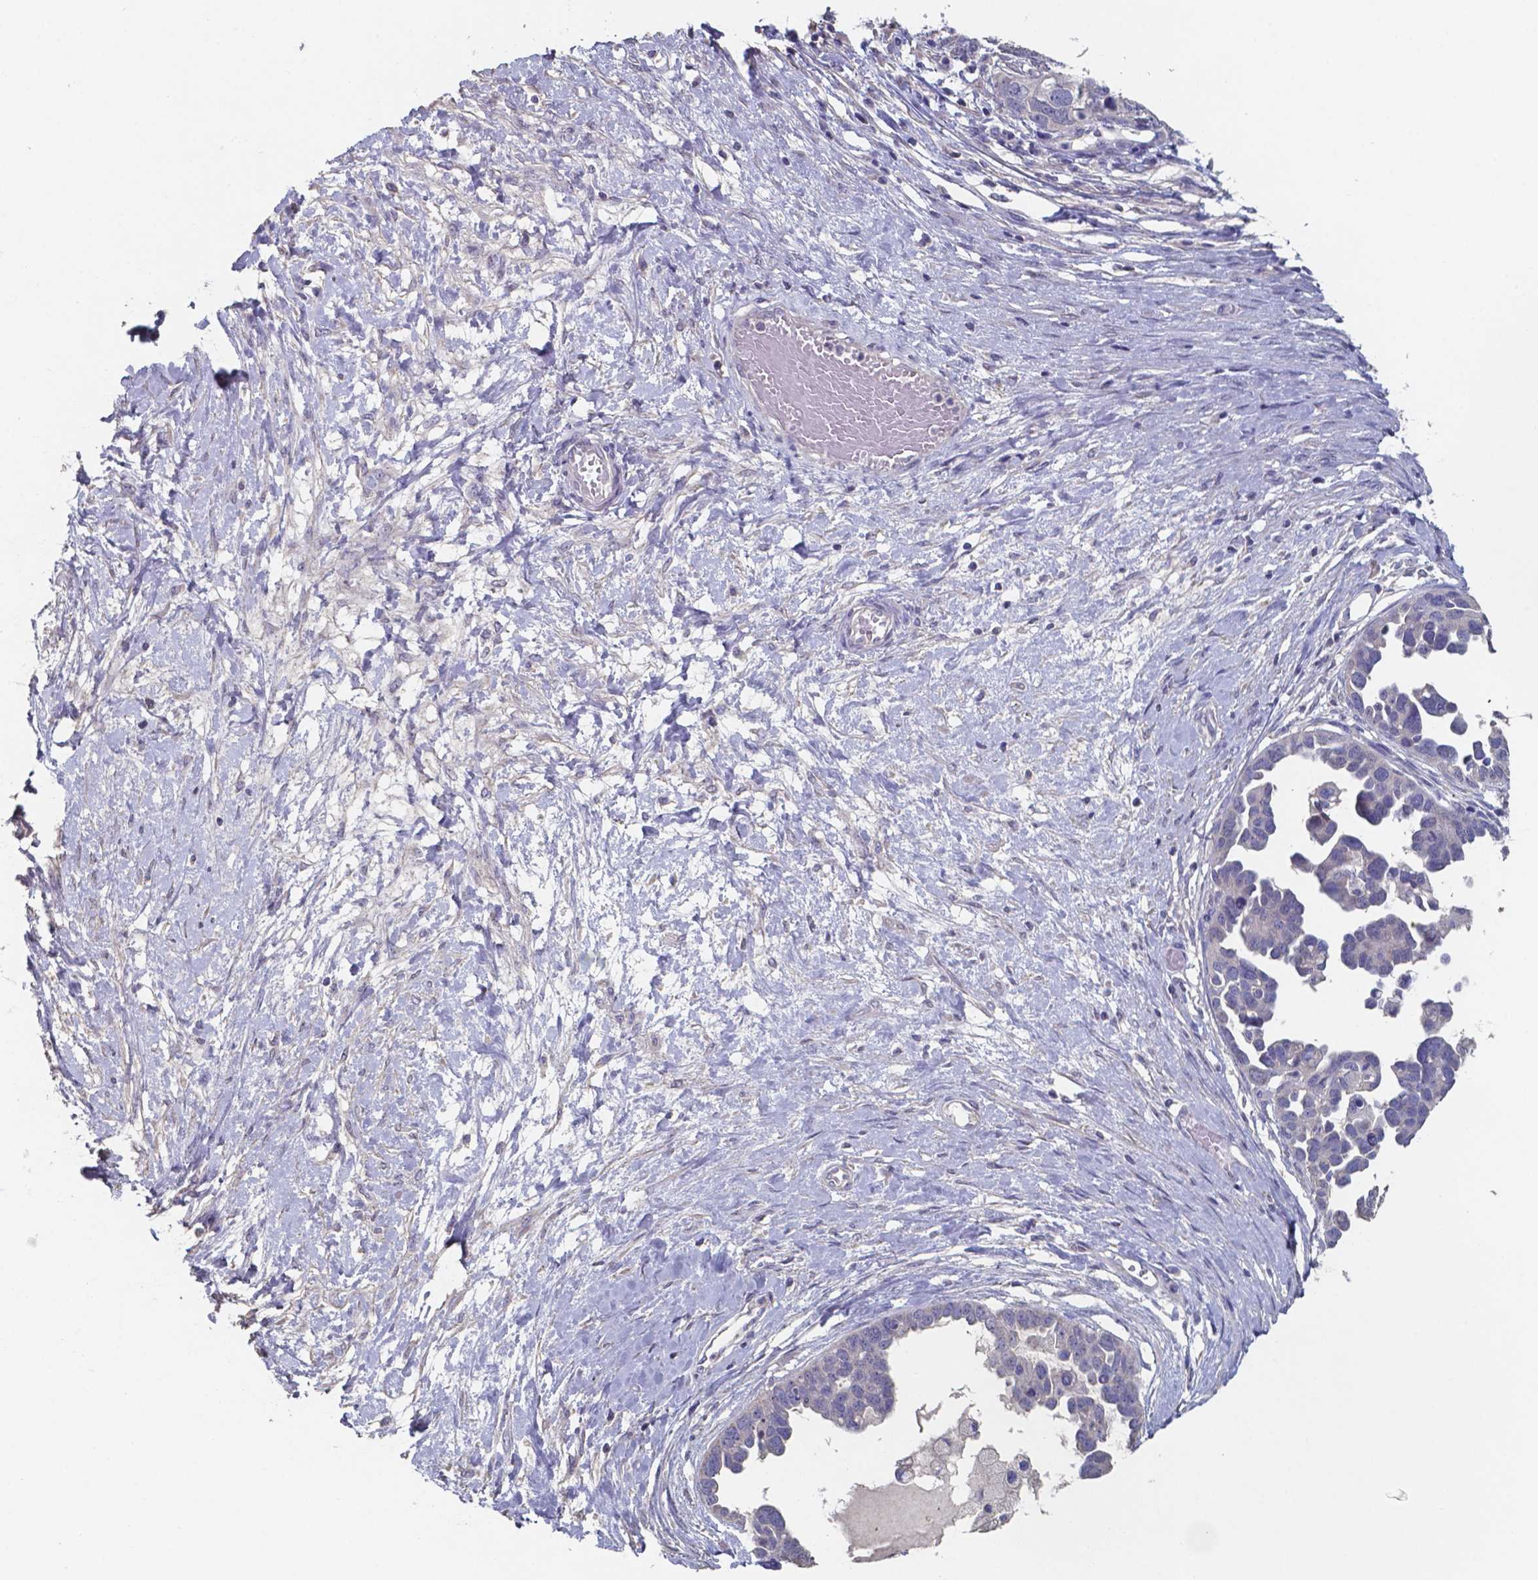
{"staining": {"intensity": "negative", "quantity": "none", "location": "none"}, "tissue": "ovarian cancer", "cell_type": "Tumor cells", "image_type": "cancer", "snomed": [{"axis": "morphology", "description": "Cystadenocarcinoma, serous, NOS"}, {"axis": "topography", "description": "Ovary"}], "caption": "An image of human serous cystadenocarcinoma (ovarian) is negative for staining in tumor cells.", "gene": "FOXJ1", "patient": {"sex": "female", "age": 54}}